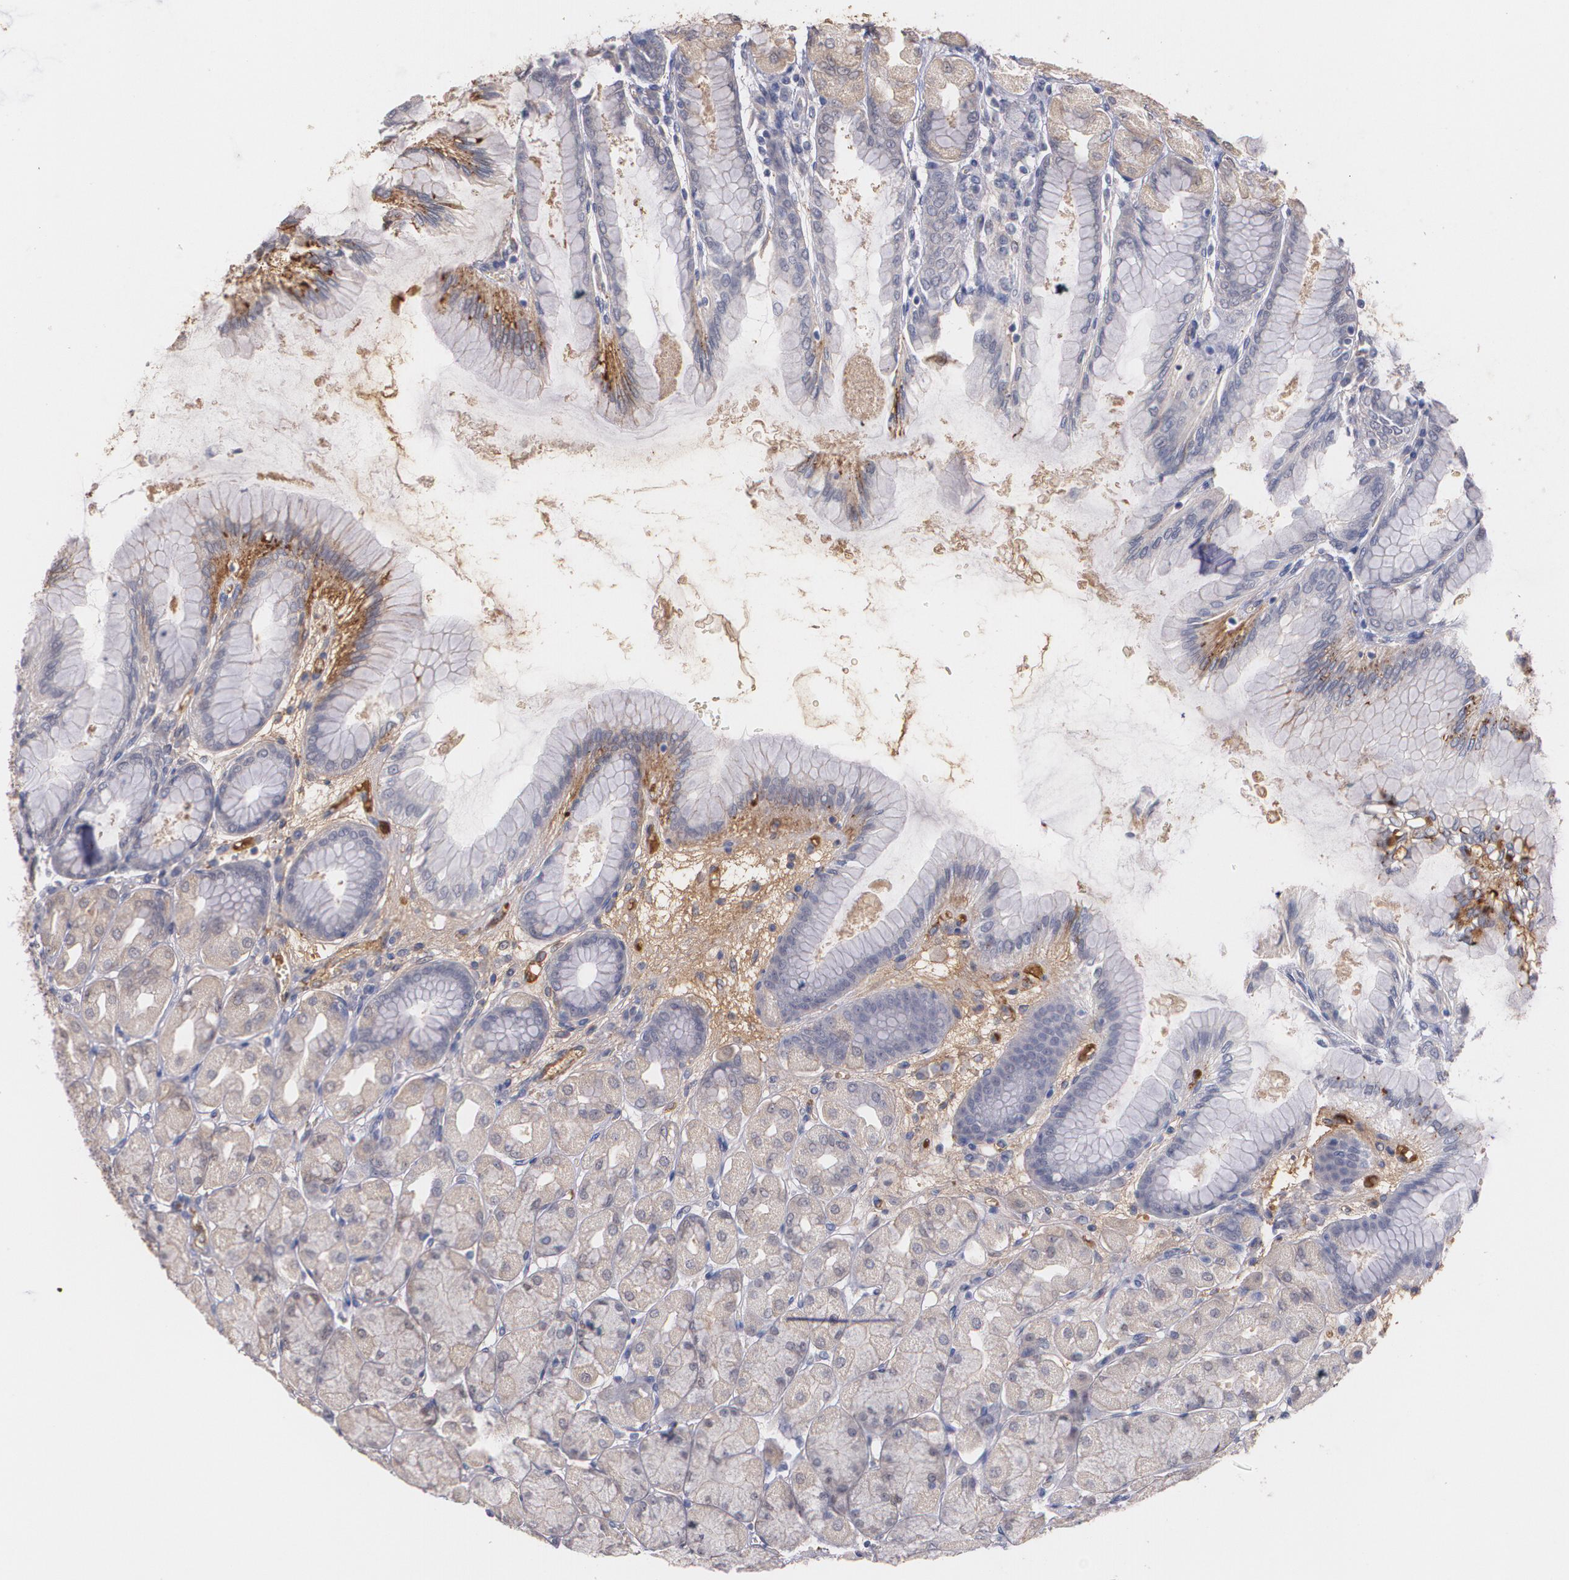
{"staining": {"intensity": "negative", "quantity": "none", "location": "none"}, "tissue": "stomach", "cell_type": "Glandular cells", "image_type": "normal", "snomed": [{"axis": "morphology", "description": "Normal tissue, NOS"}, {"axis": "topography", "description": "Stomach, upper"}], "caption": "This is an IHC micrograph of normal stomach. There is no positivity in glandular cells.", "gene": "PTS", "patient": {"sex": "female", "age": 56}}